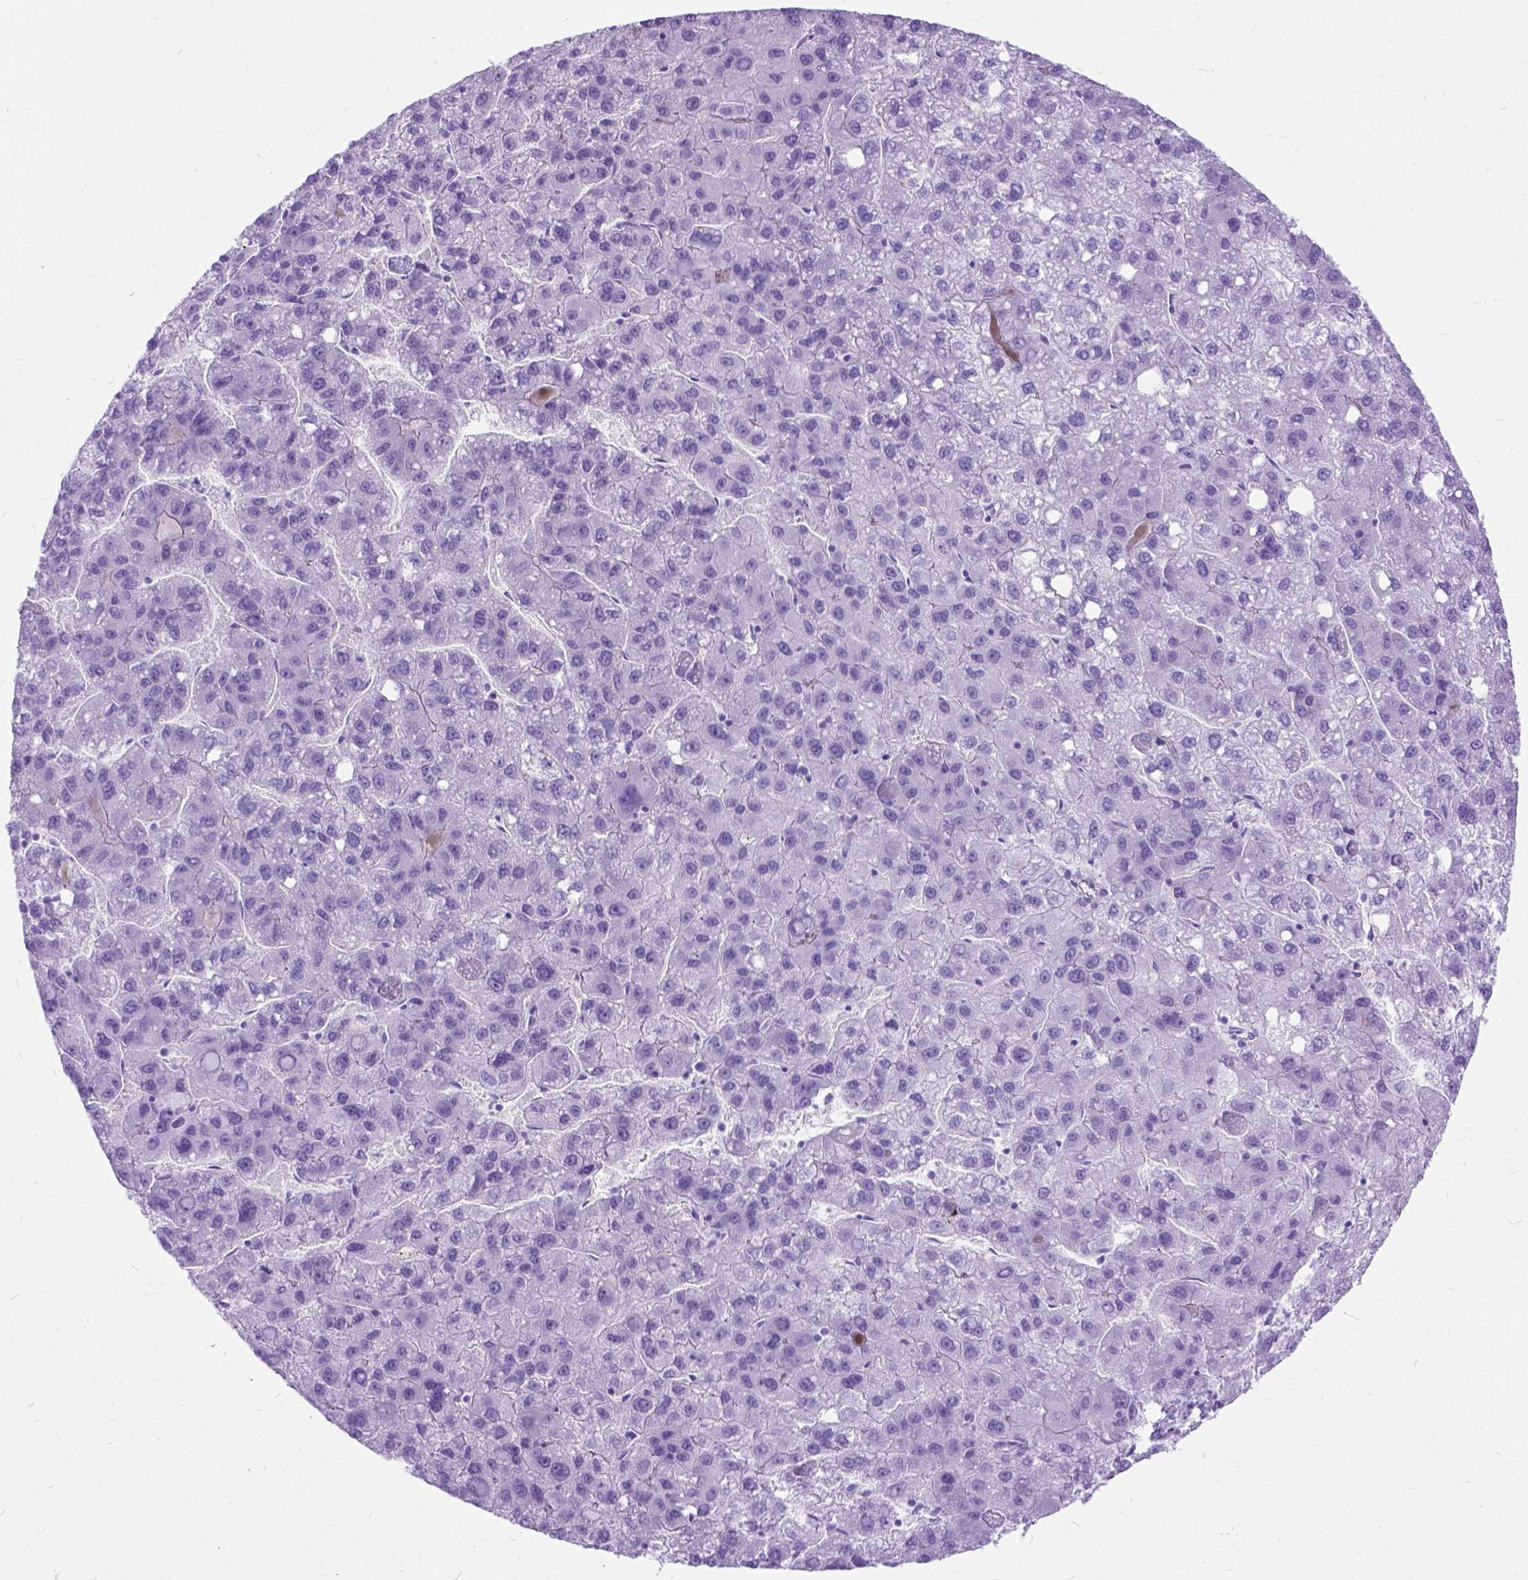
{"staining": {"intensity": "negative", "quantity": "none", "location": "none"}, "tissue": "liver cancer", "cell_type": "Tumor cells", "image_type": "cancer", "snomed": [{"axis": "morphology", "description": "Carcinoma, Hepatocellular, NOS"}, {"axis": "topography", "description": "Liver"}], "caption": "Liver hepatocellular carcinoma was stained to show a protein in brown. There is no significant staining in tumor cells. (Stains: DAB IHC with hematoxylin counter stain, Microscopy: brightfield microscopy at high magnification).", "gene": "ARL9", "patient": {"sex": "female", "age": 82}}